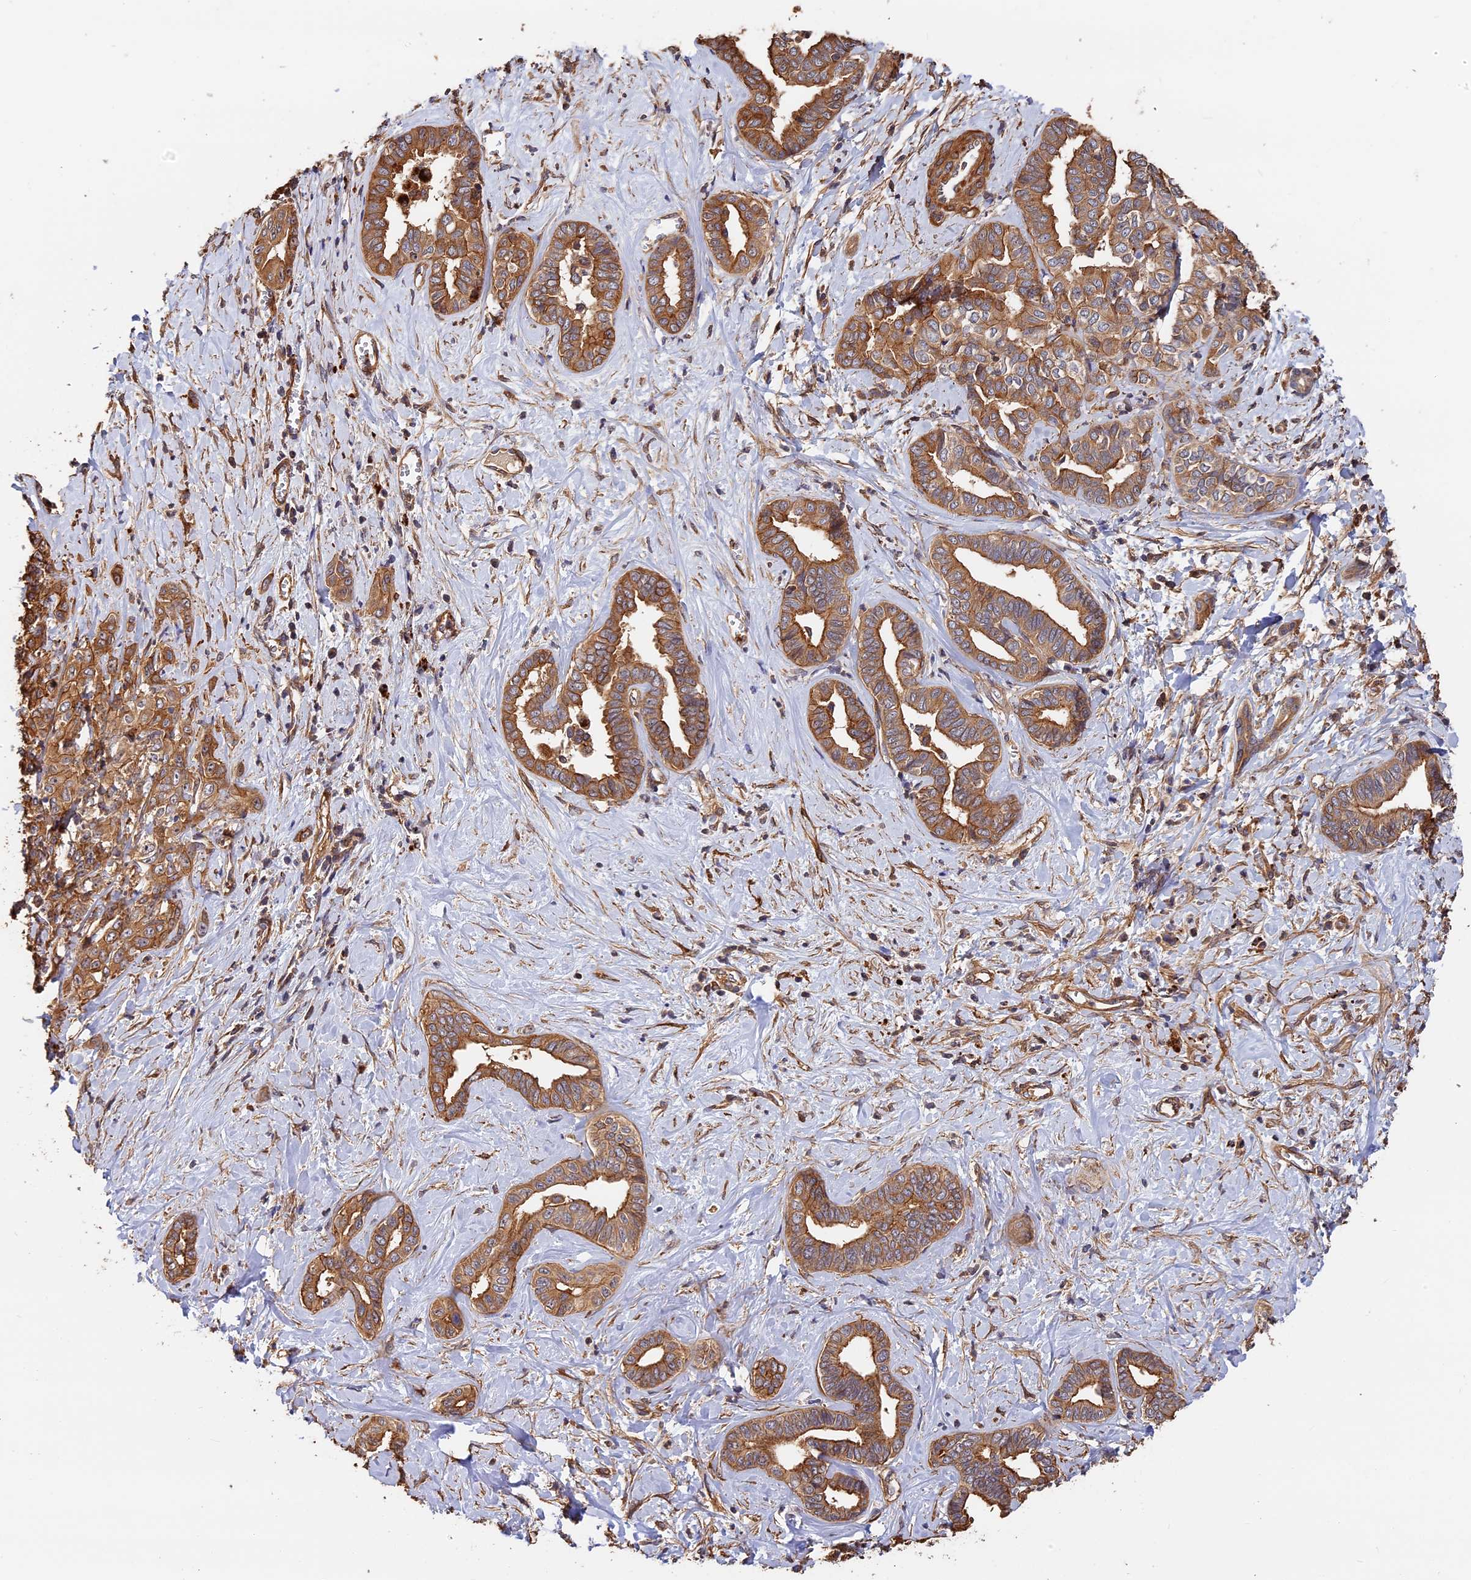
{"staining": {"intensity": "moderate", "quantity": ">75%", "location": "cytoplasmic/membranous"}, "tissue": "liver cancer", "cell_type": "Tumor cells", "image_type": "cancer", "snomed": [{"axis": "morphology", "description": "Cholangiocarcinoma"}, {"axis": "topography", "description": "Liver"}], "caption": "About >75% of tumor cells in cholangiocarcinoma (liver) reveal moderate cytoplasmic/membranous protein positivity as visualized by brown immunohistochemical staining.", "gene": "MMP15", "patient": {"sex": "female", "age": 77}}